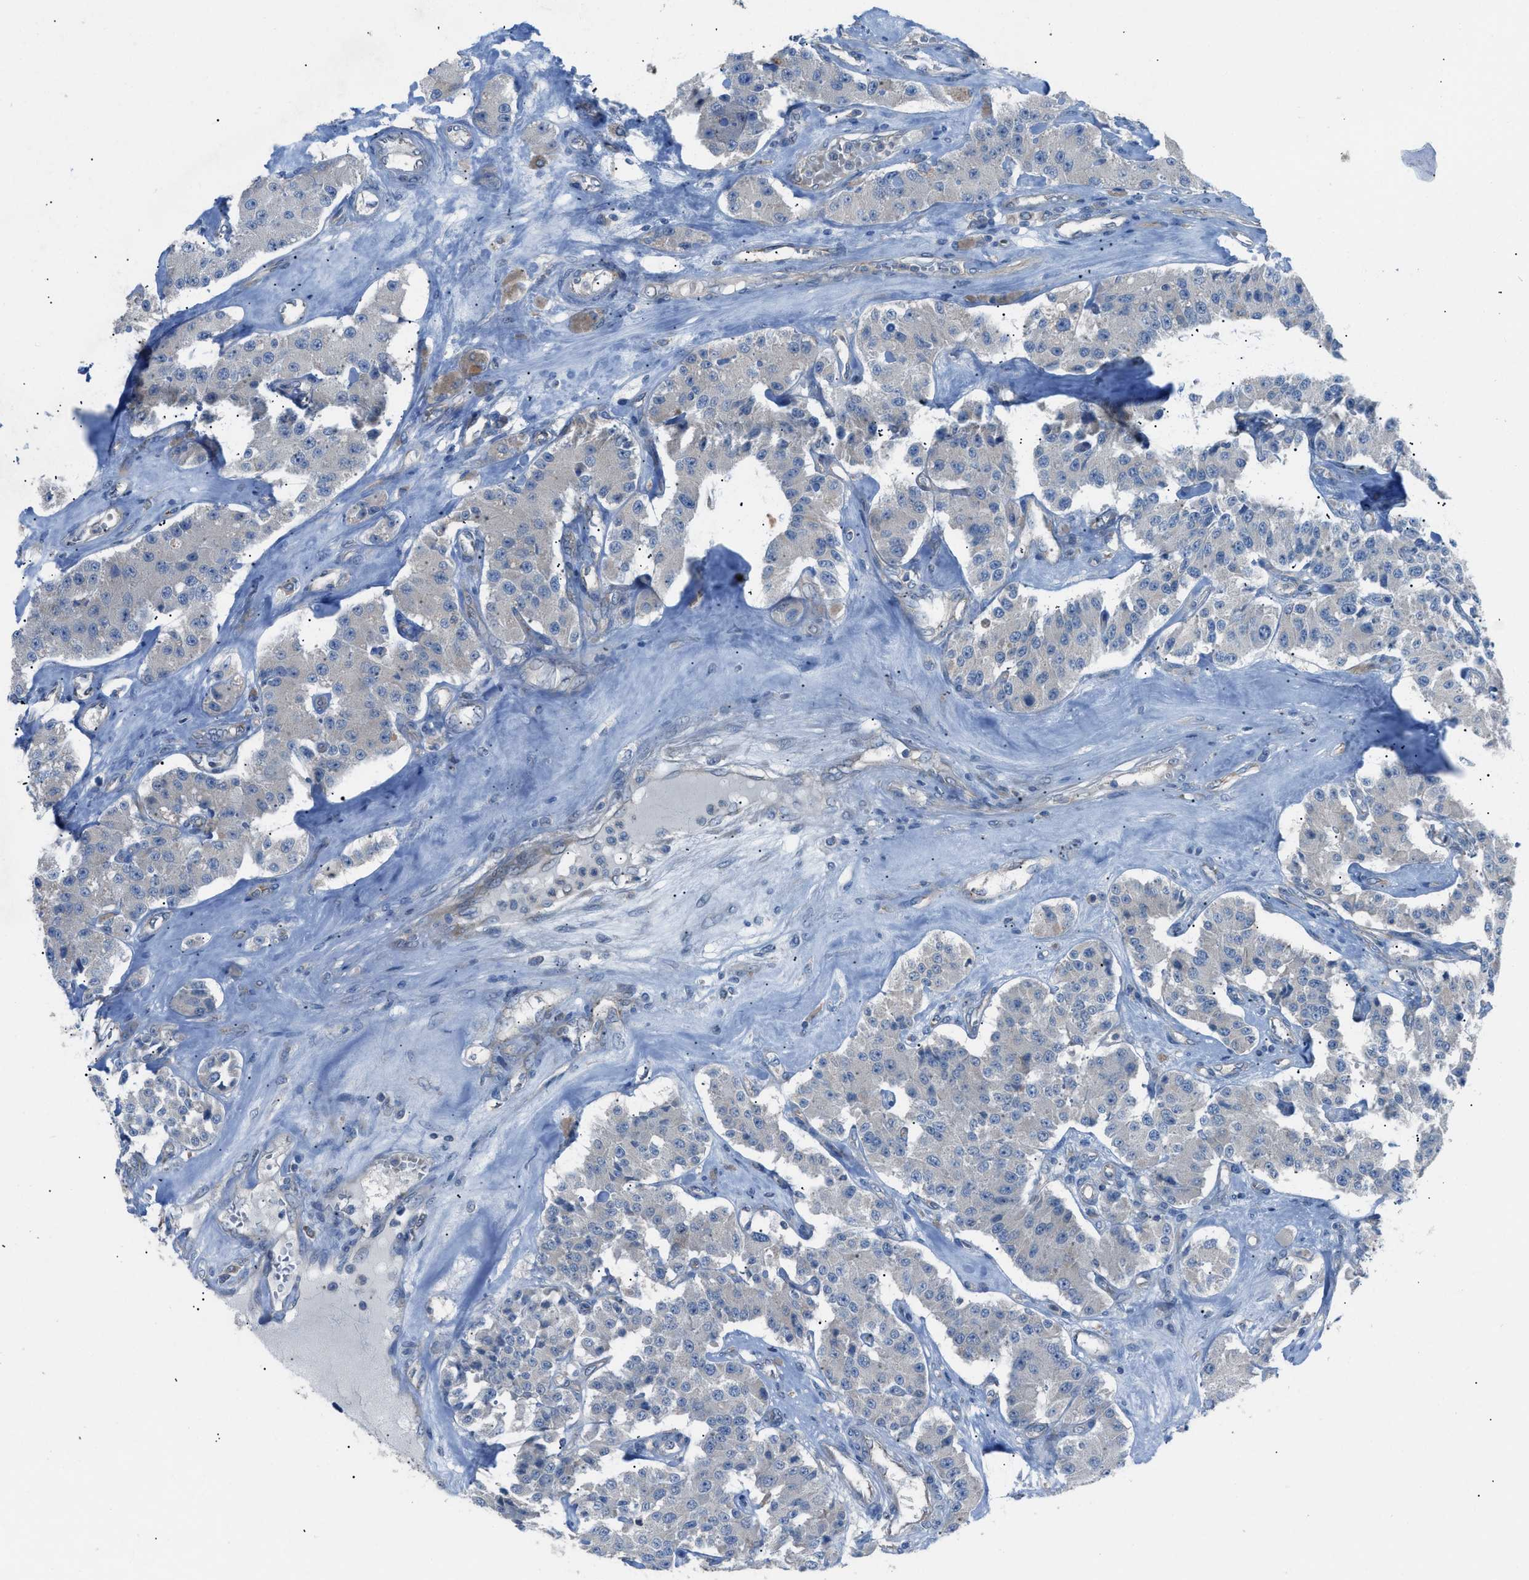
{"staining": {"intensity": "negative", "quantity": "none", "location": "none"}, "tissue": "carcinoid", "cell_type": "Tumor cells", "image_type": "cancer", "snomed": [{"axis": "morphology", "description": "Carcinoid, malignant, NOS"}, {"axis": "topography", "description": "Pancreas"}], "caption": "This is an immunohistochemistry micrograph of human carcinoid (malignant). There is no expression in tumor cells.", "gene": "HEG1", "patient": {"sex": "male", "age": 41}}